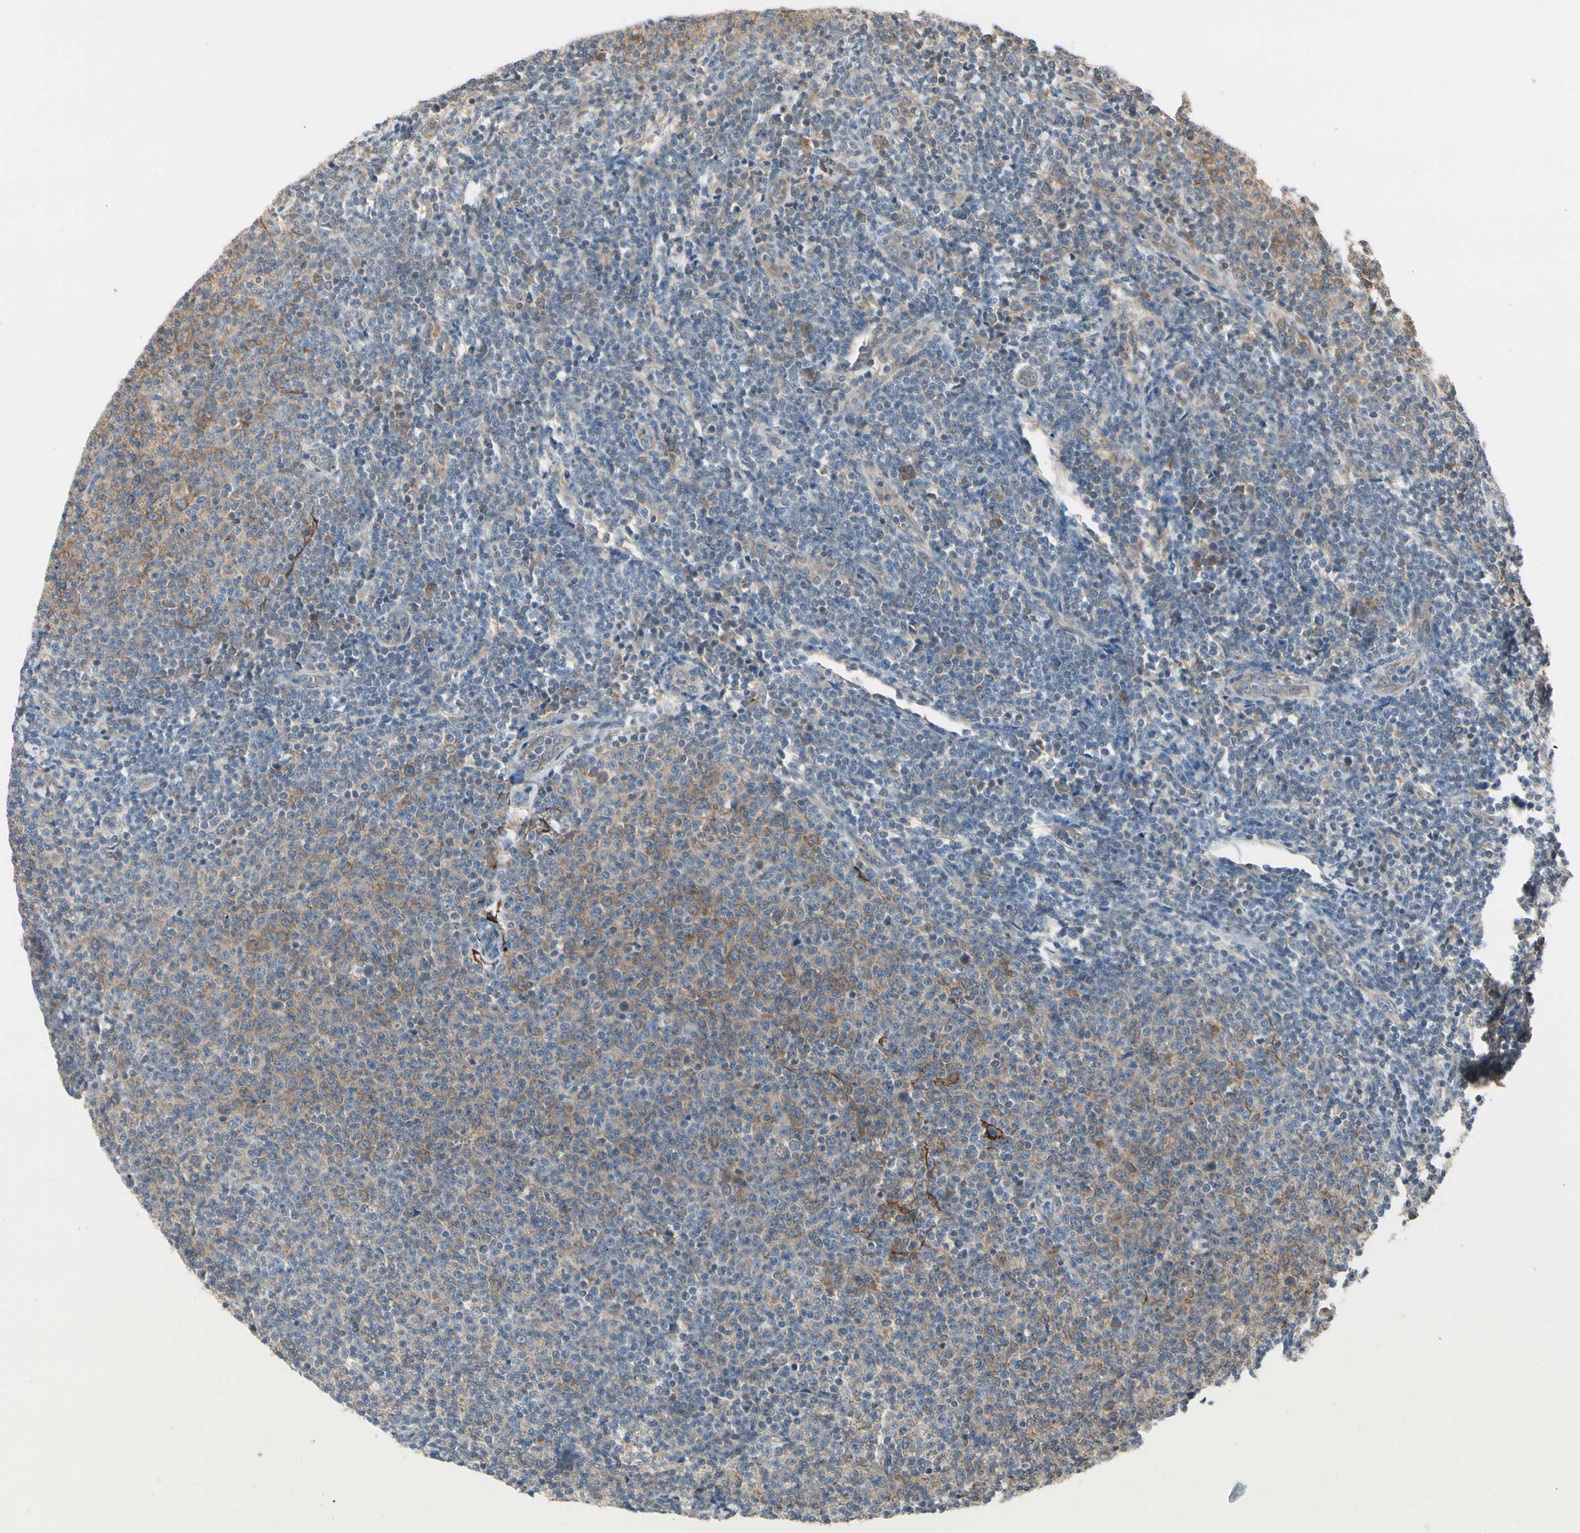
{"staining": {"intensity": "weak", "quantity": "25%-75%", "location": "cytoplasmic/membranous"}, "tissue": "lymphoma", "cell_type": "Tumor cells", "image_type": "cancer", "snomed": [{"axis": "morphology", "description": "Malignant lymphoma, non-Hodgkin's type, Low grade"}, {"axis": "topography", "description": "Lymph node"}], "caption": "Brown immunohistochemical staining in human lymphoma reveals weak cytoplasmic/membranous expression in about 25%-75% of tumor cells. (Brightfield microscopy of DAB IHC at high magnification).", "gene": "IRAG1", "patient": {"sex": "male", "age": 66}}